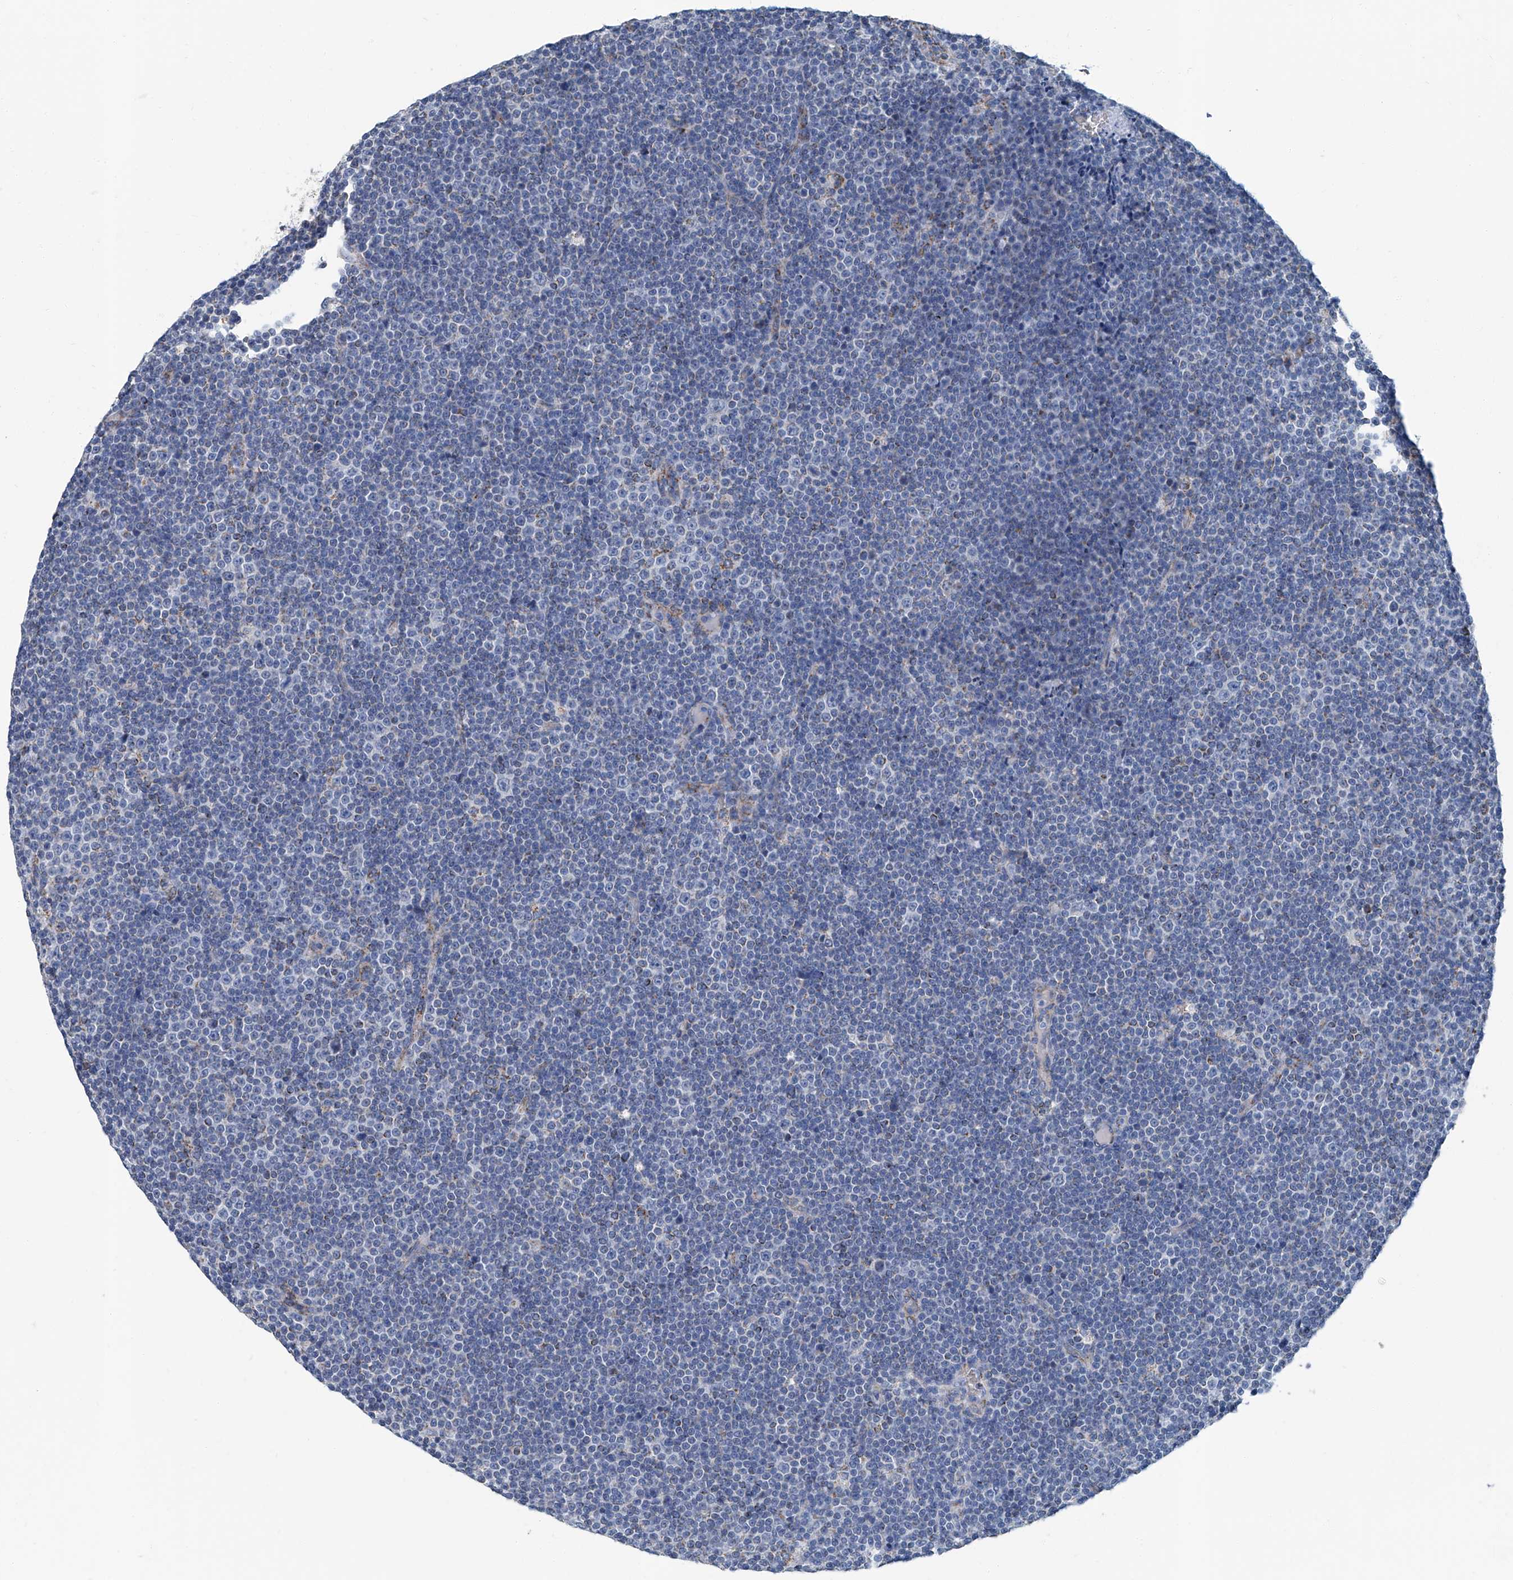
{"staining": {"intensity": "negative", "quantity": "none", "location": "none"}, "tissue": "lymphoma", "cell_type": "Tumor cells", "image_type": "cancer", "snomed": [{"axis": "morphology", "description": "Malignant lymphoma, non-Hodgkin's type, Low grade"}, {"axis": "topography", "description": "Lymph node"}], "caption": "Tumor cells are negative for brown protein staining in malignant lymphoma, non-Hodgkin's type (low-grade). The staining is performed using DAB brown chromogen with nuclei counter-stained in using hematoxylin.", "gene": "MT-ND1", "patient": {"sex": "female", "age": 67}}